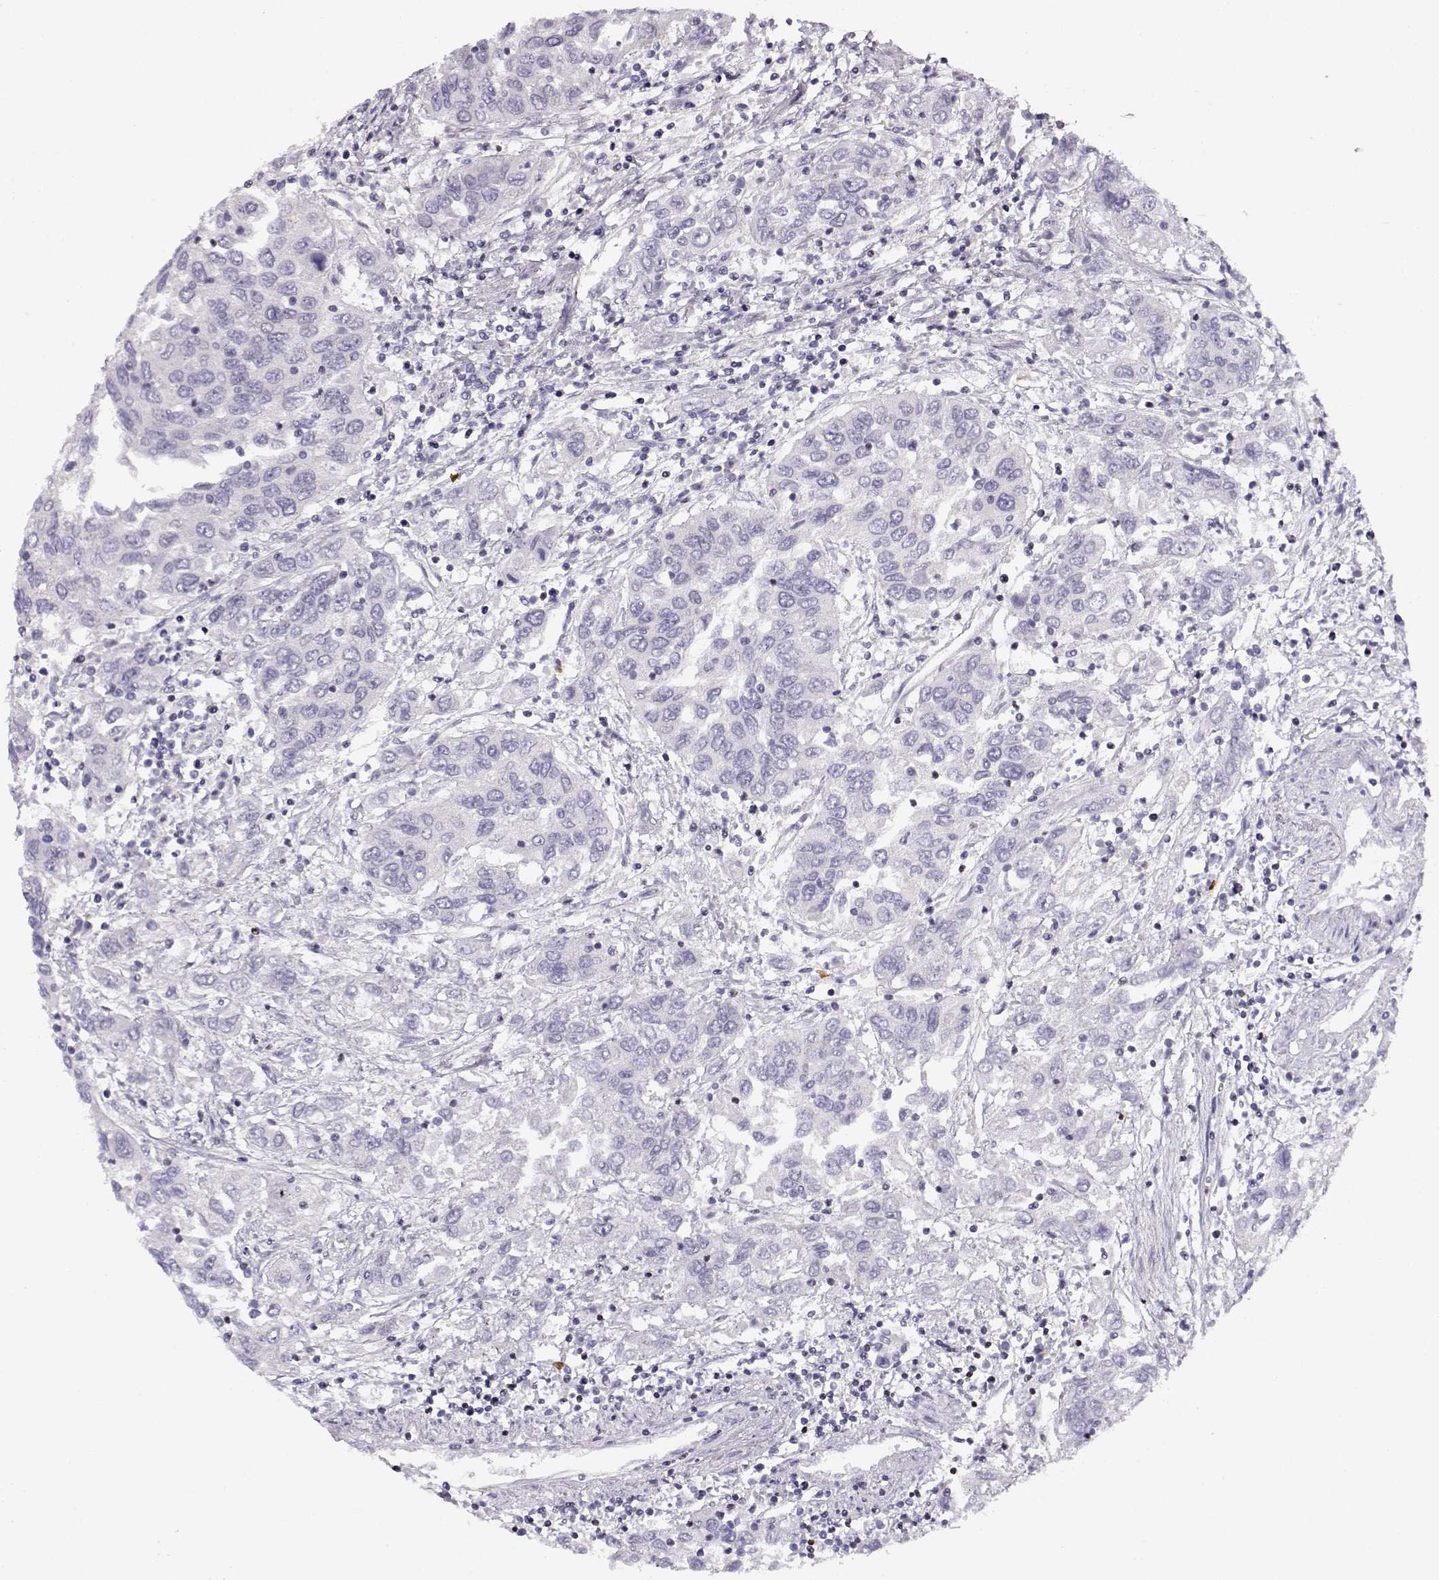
{"staining": {"intensity": "negative", "quantity": "none", "location": "none"}, "tissue": "urothelial cancer", "cell_type": "Tumor cells", "image_type": "cancer", "snomed": [{"axis": "morphology", "description": "Urothelial carcinoma, High grade"}, {"axis": "topography", "description": "Urinary bladder"}], "caption": "Tumor cells show no significant positivity in urothelial carcinoma (high-grade). (DAB (3,3'-diaminobenzidine) IHC with hematoxylin counter stain).", "gene": "CRX", "patient": {"sex": "male", "age": 76}}